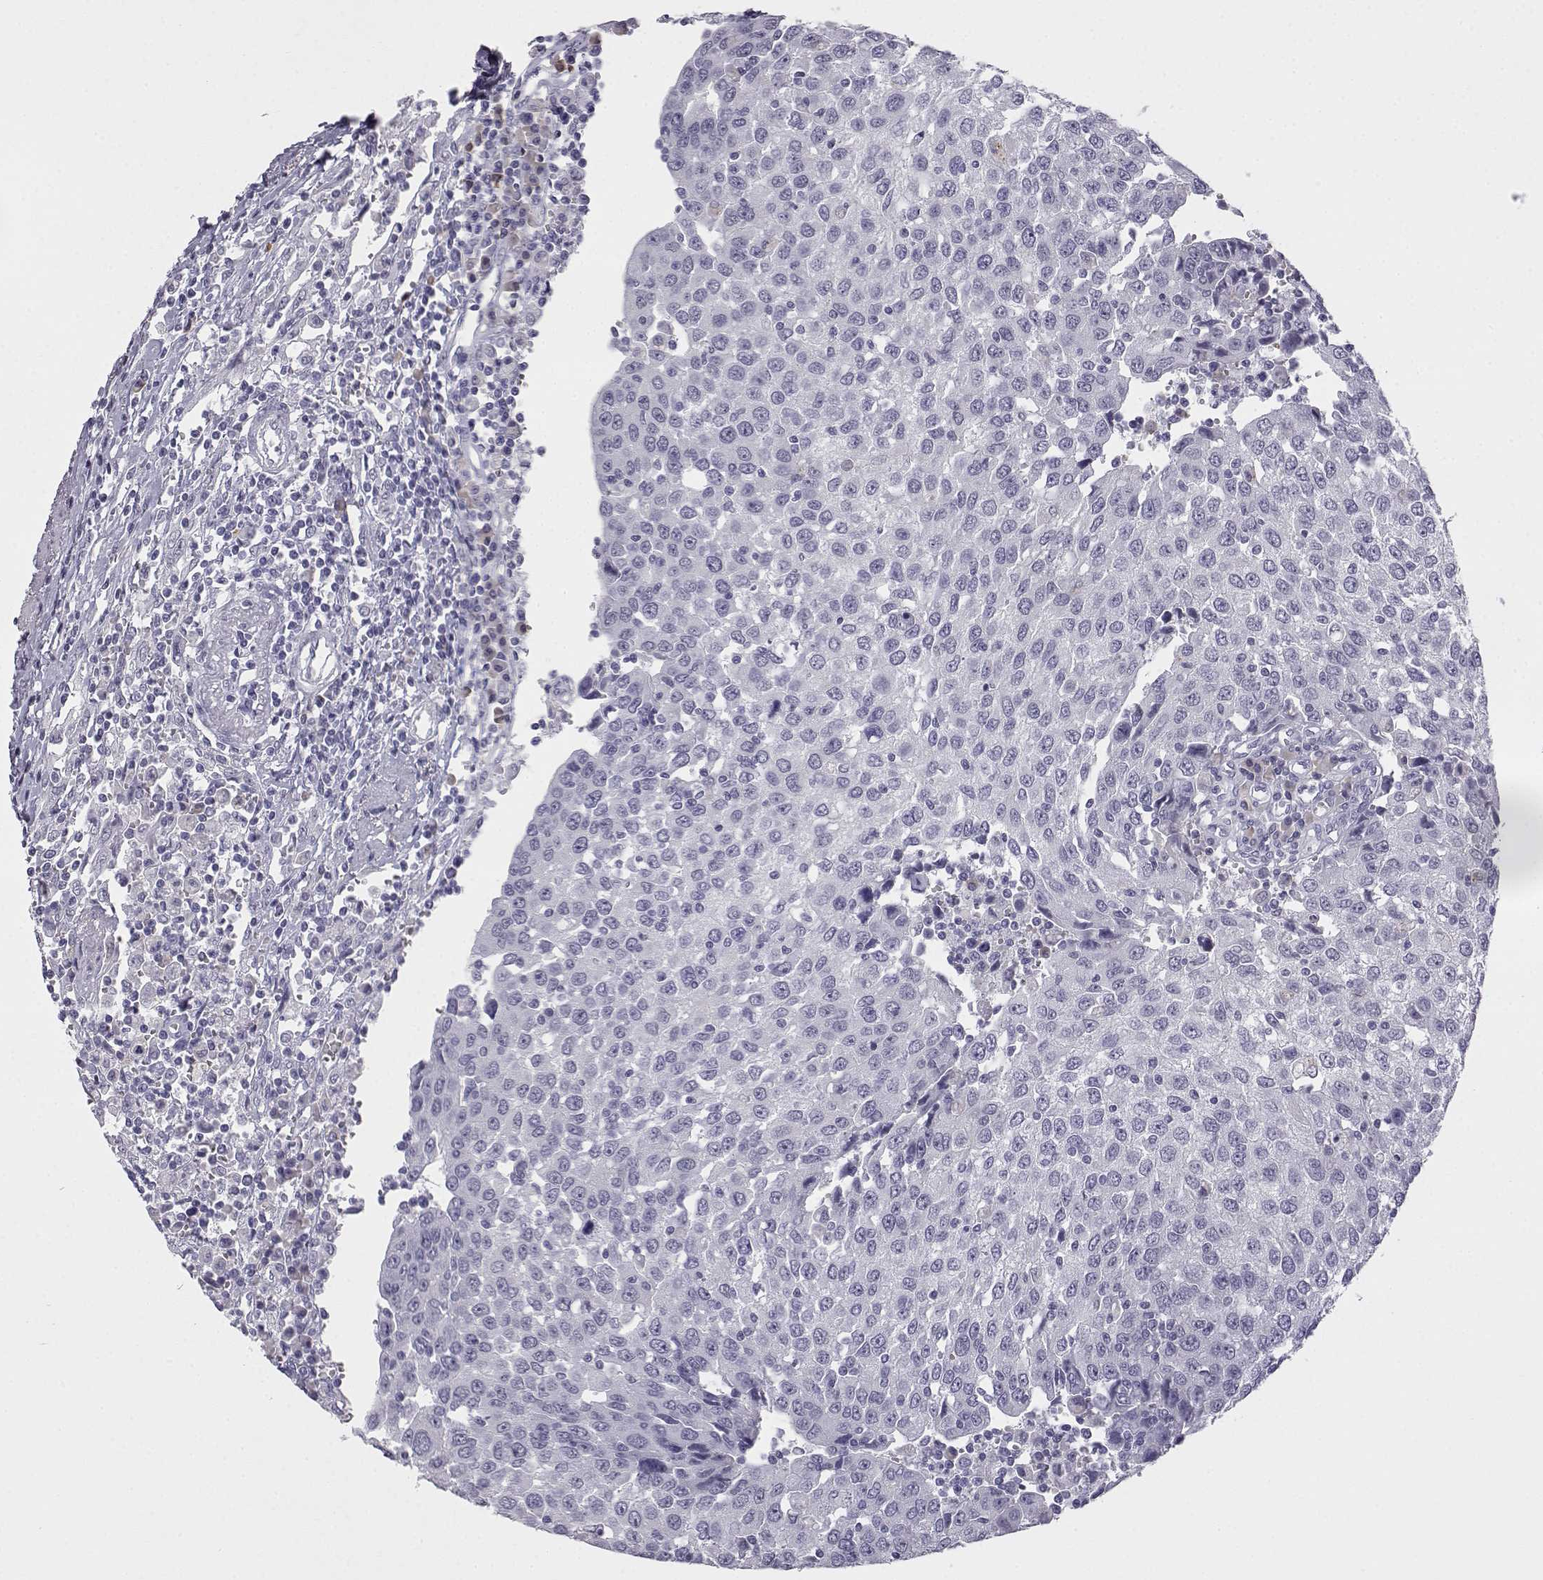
{"staining": {"intensity": "negative", "quantity": "none", "location": "none"}, "tissue": "urothelial cancer", "cell_type": "Tumor cells", "image_type": "cancer", "snomed": [{"axis": "morphology", "description": "Urothelial carcinoma, High grade"}, {"axis": "topography", "description": "Urinary bladder"}], "caption": "Photomicrograph shows no protein staining in tumor cells of high-grade urothelial carcinoma tissue.", "gene": "VGF", "patient": {"sex": "female", "age": 85}}